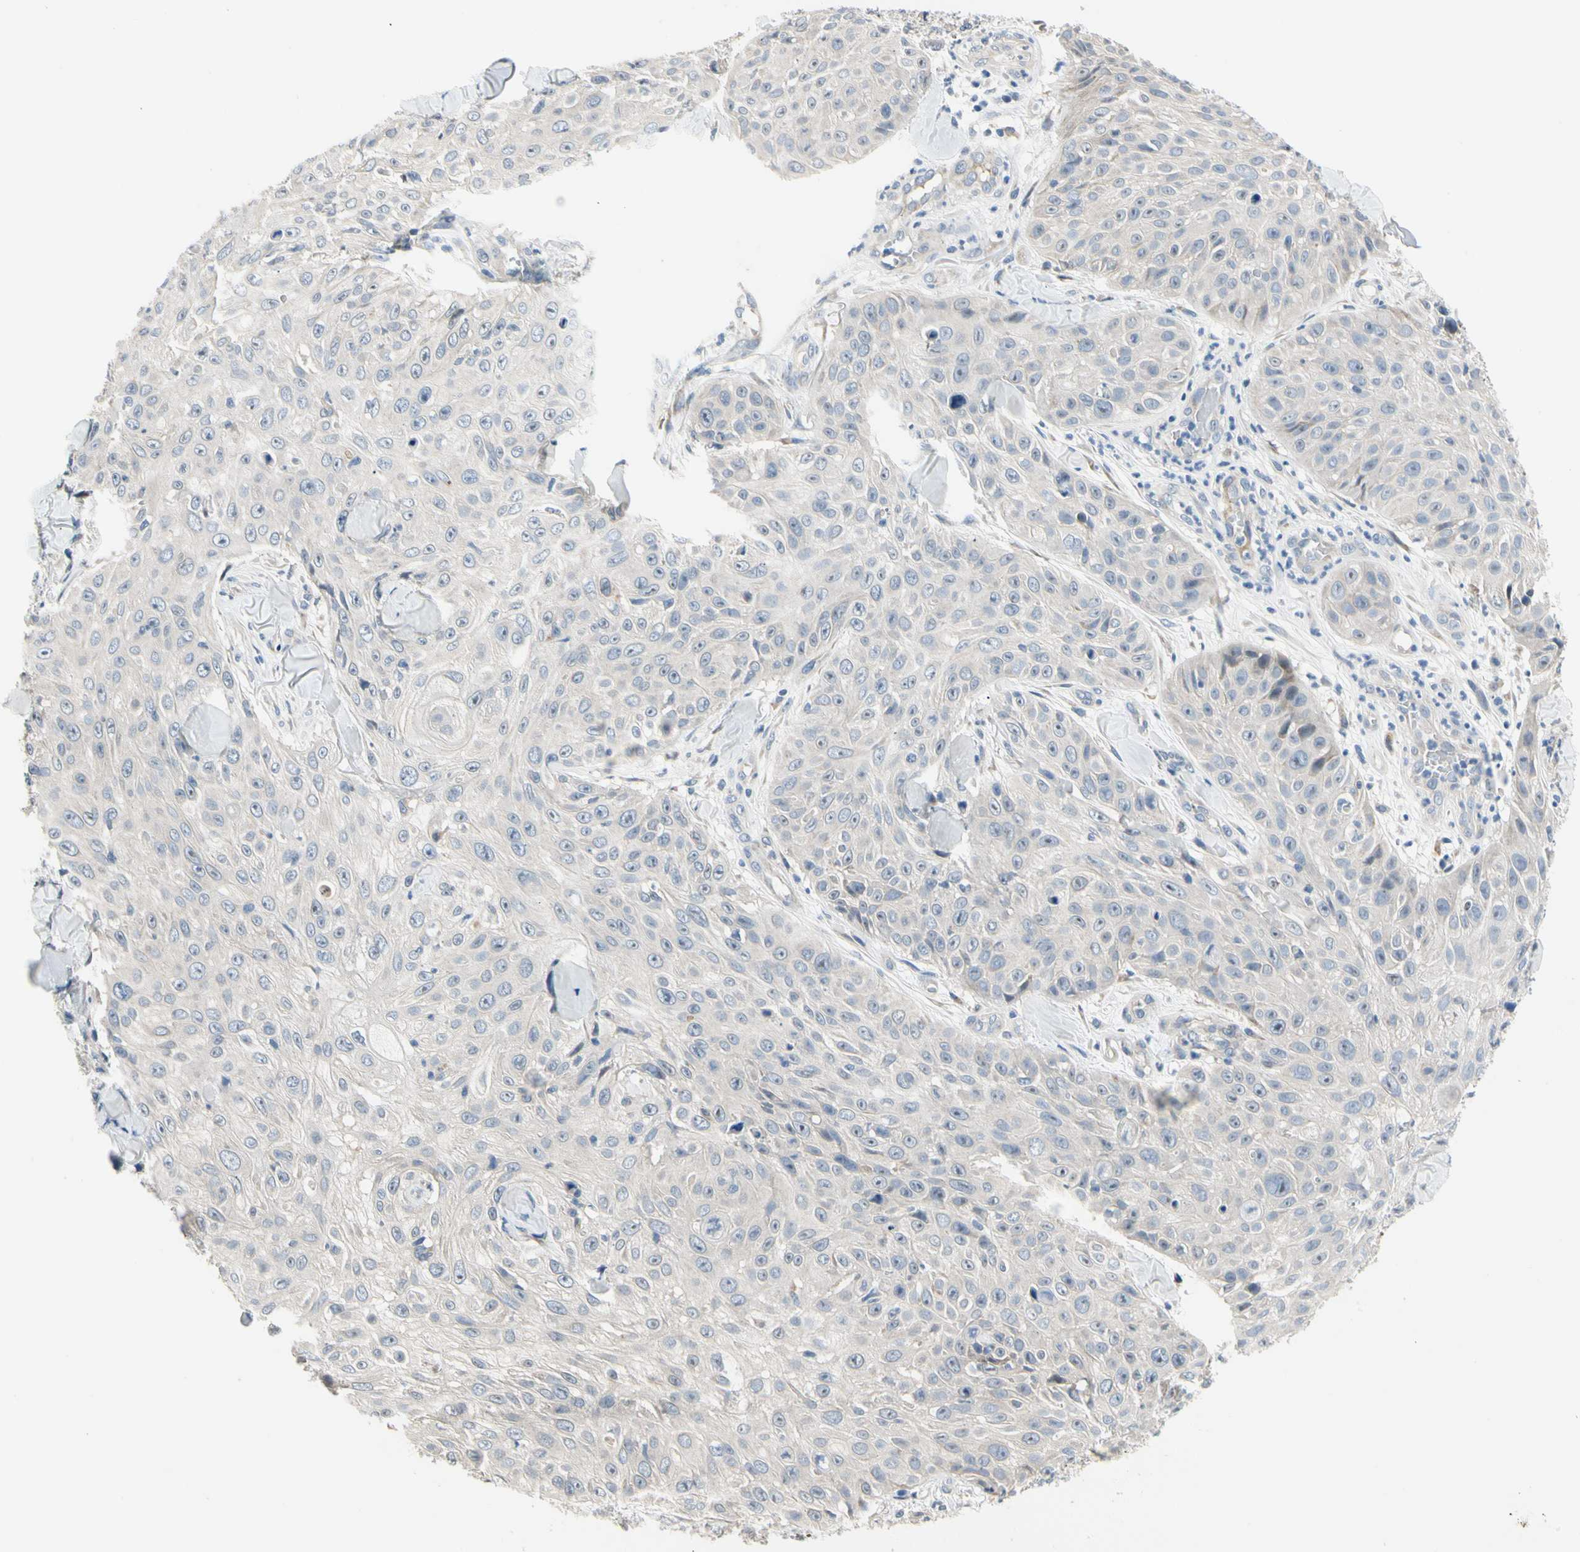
{"staining": {"intensity": "negative", "quantity": "none", "location": "none"}, "tissue": "skin cancer", "cell_type": "Tumor cells", "image_type": "cancer", "snomed": [{"axis": "morphology", "description": "Squamous cell carcinoma, NOS"}, {"axis": "topography", "description": "Skin"}], "caption": "An IHC histopathology image of skin cancer (squamous cell carcinoma) is shown. There is no staining in tumor cells of skin cancer (squamous cell carcinoma). (DAB (3,3'-diaminobenzidine) IHC, high magnification).", "gene": "NFASC", "patient": {"sex": "male", "age": 86}}